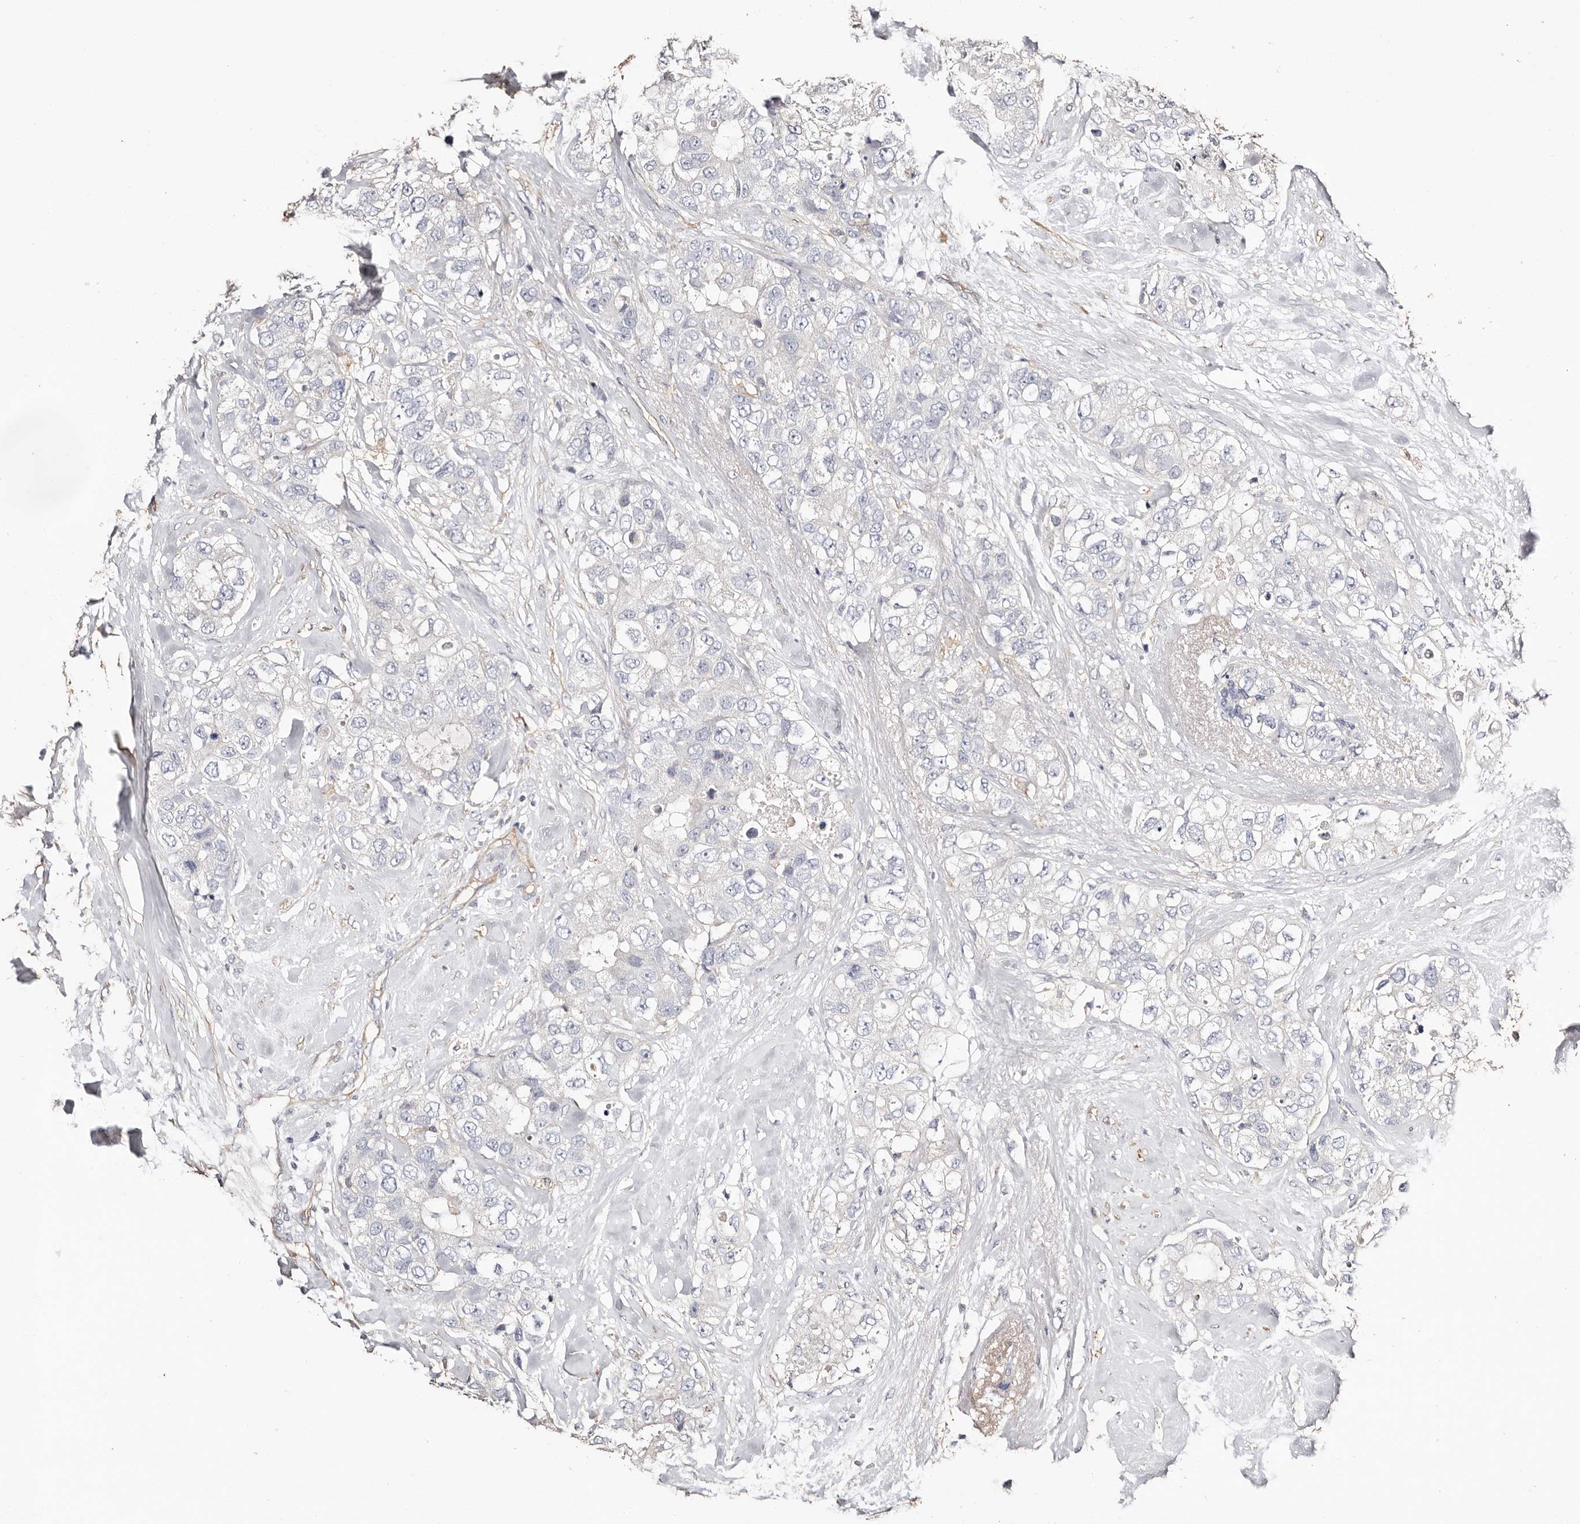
{"staining": {"intensity": "negative", "quantity": "none", "location": "none"}, "tissue": "breast cancer", "cell_type": "Tumor cells", "image_type": "cancer", "snomed": [{"axis": "morphology", "description": "Duct carcinoma"}, {"axis": "topography", "description": "Breast"}], "caption": "Immunohistochemistry (IHC) of breast cancer demonstrates no staining in tumor cells.", "gene": "TGM2", "patient": {"sex": "female", "age": 62}}